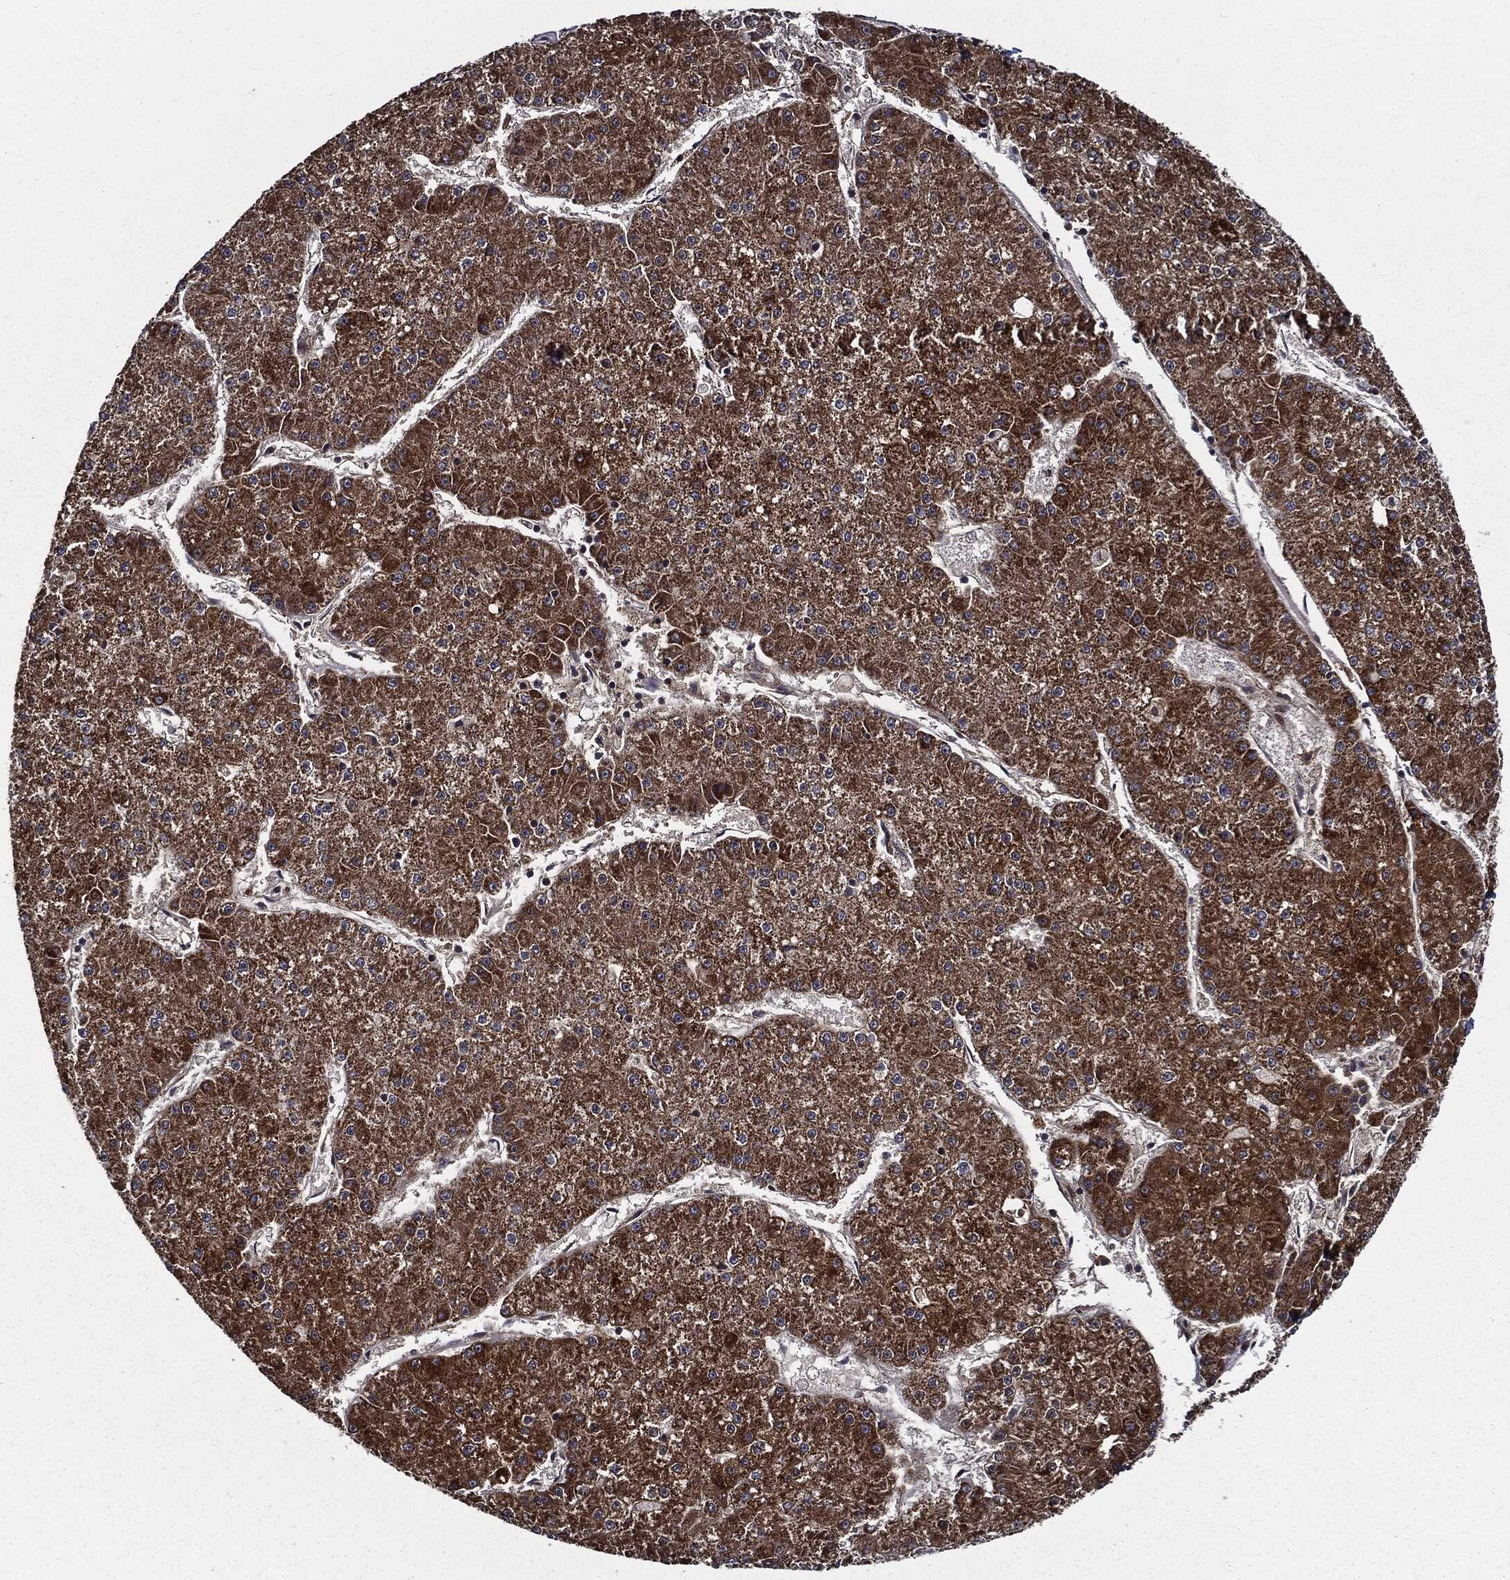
{"staining": {"intensity": "strong", "quantity": ">75%", "location": "cytoplasmic/membranous"}, "tissue": "liver cancer", "cell_type": "Tumor cells", "image_type": "cancer", "snomed": [{"axis": "morphology", "description": "Carcinoma, Hepatocellular, NOS"}, {"axis": "topography", "description": "Liver"}], "caption": "High-magnification brightfield microscopy of liver cancer stained with DAB (brown) and counterstained with hematoxylin (blue). tumor cells exhibit strong cytoplasmic/membranous expression is seen in approximately>75% of cells.", "gene": "HTT", "patient": {"sex": "male", "age": 73}}